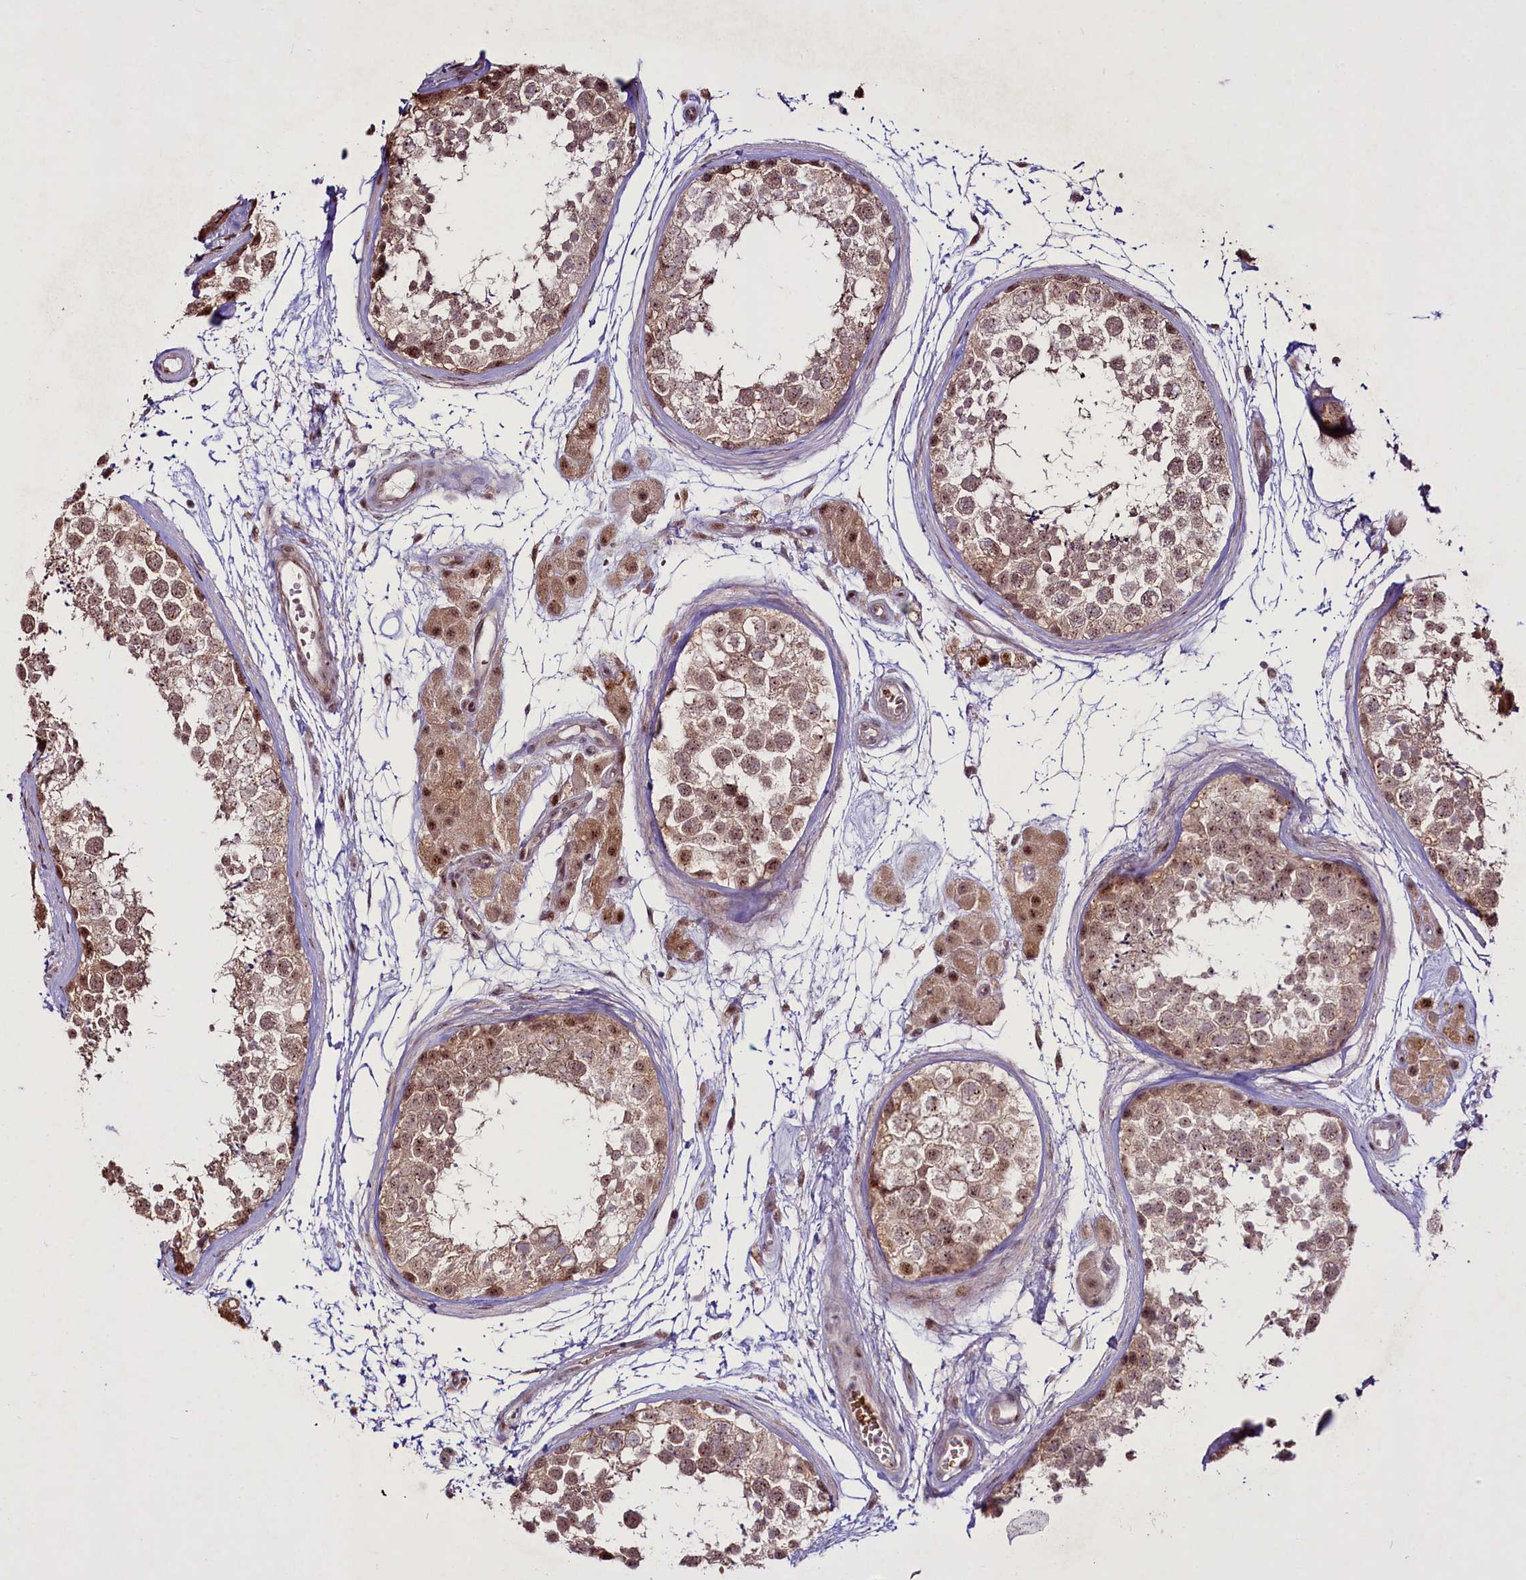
{"staining": {"intensity": "moderate", "quantity": "25%-75%", "location": "cytoplasmic/membranous,nuclear"}, "tissue": "testis", "cell_type": "Cells in seminiferous ducts", "image_type": "normal", "snomed": [{"axis": "morphology", "description": "Normal tissue, NOS"}, {"axis": "topography", "description": "Testis"}], "caption": "Protein analysis of unremarkable testis demonstrates moderate cytoplasmic/membranous,nuclear staining in approximately 25%-75% of cells in seminiferous ducts.", "gene": "SUSD3", "patient": {"sex": "male", "age": 56}}